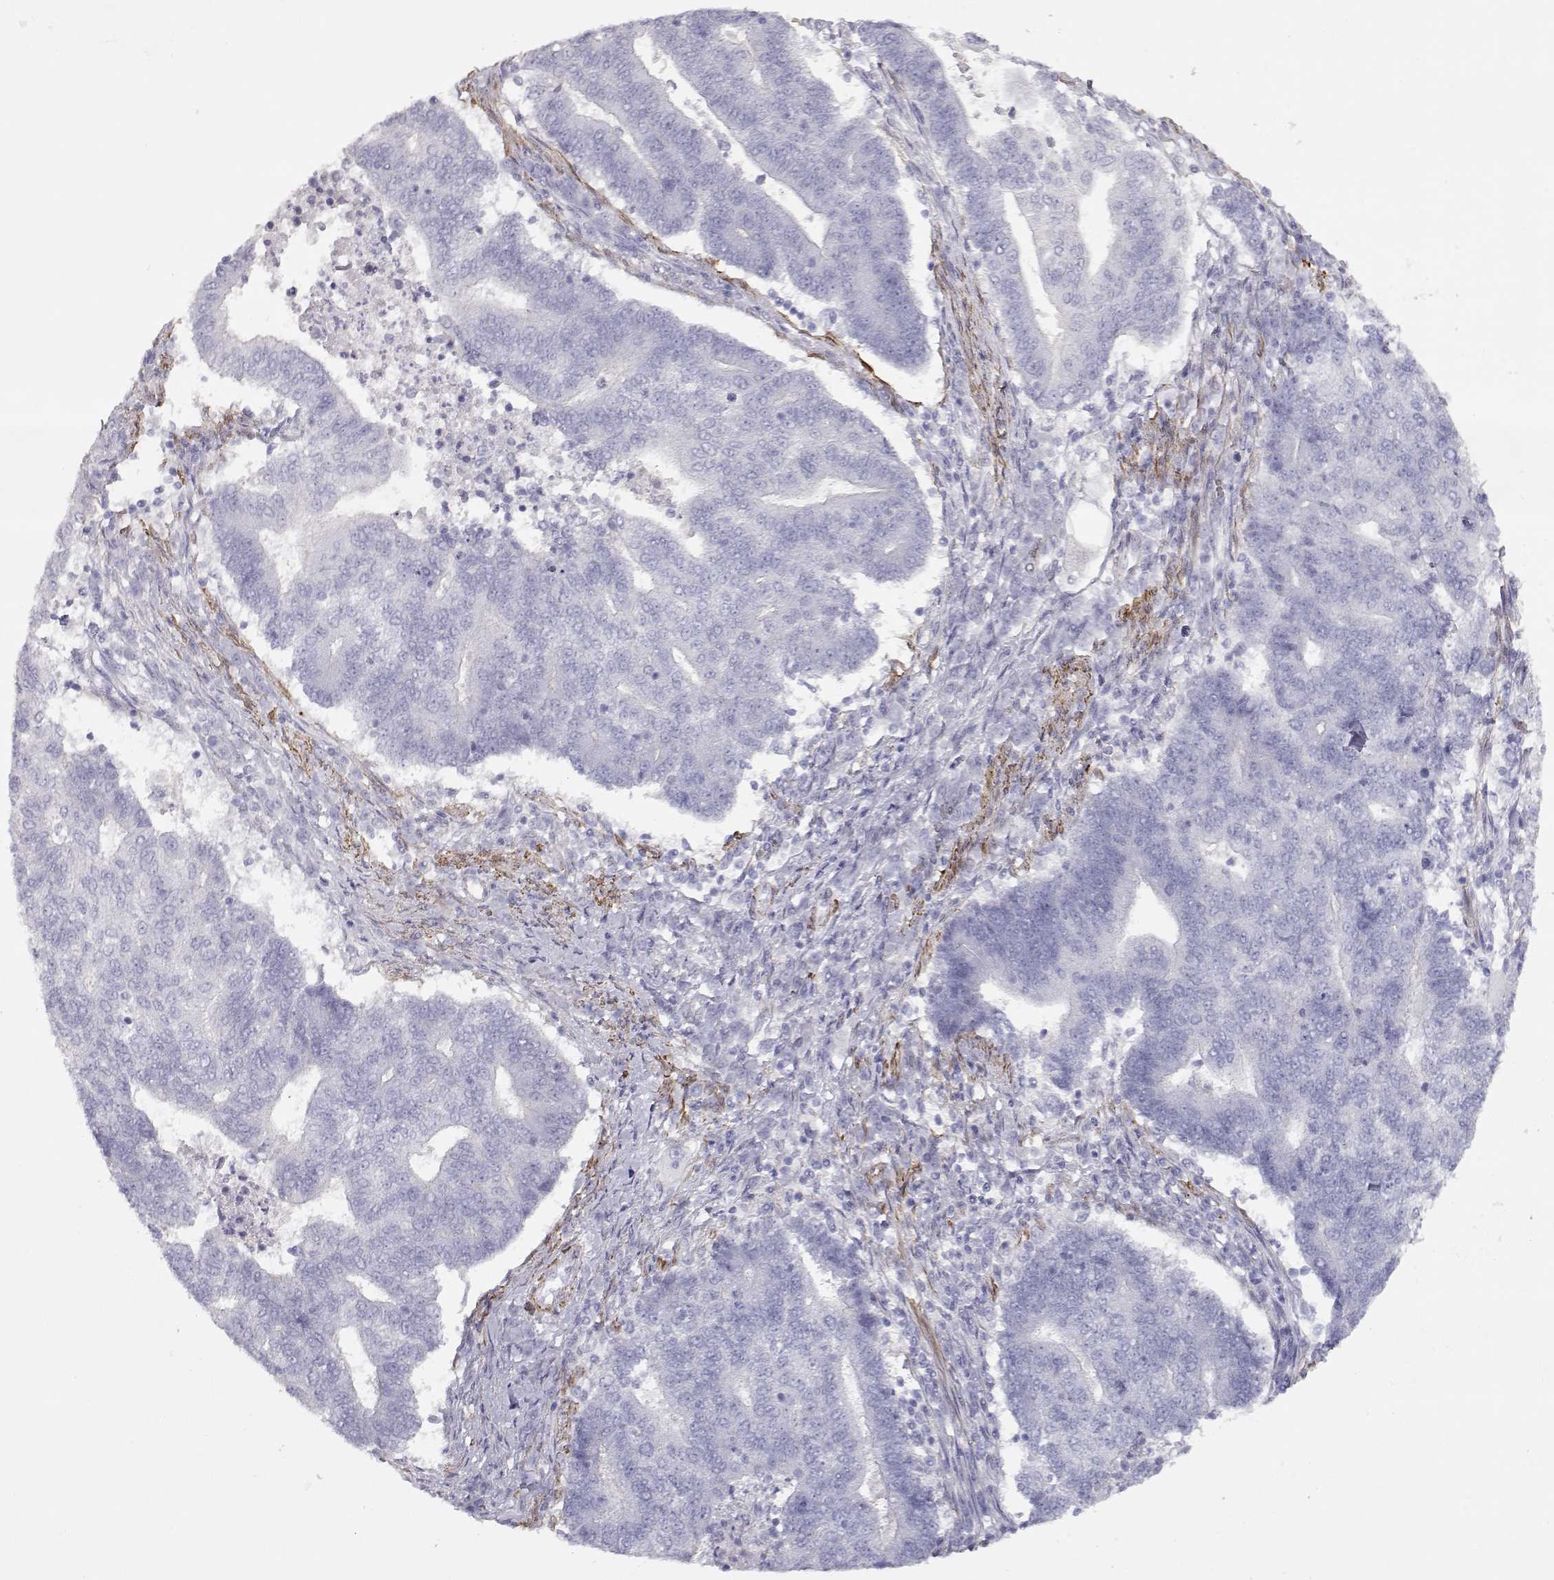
{"staining": {"intensity": "negative", "quantity": "none", "location": "none"}, "tissue": "endometrial cancer", "cell_type": "Tumor cells", "image_type": "cancer", "snomed": [{"axis": "morphology", "description": "Adenocarcinoma, NOS"}, {"axis": "topography", "description": "Uterus"}, {"axis": "topography", "description": "Endometrium"}], "caption": "Immunohistochemistry (IHC) of human endometrial adenocarcinoma demonstrates no staining in tumor cells. The staining was performed using DAB to visualize the protein expression in brown, while the nuclei were stained in blue with hematoxylin (Magnification: 20x).", "gene": "SLITRK3", "patient": {"sex": "female", "age": 54}}